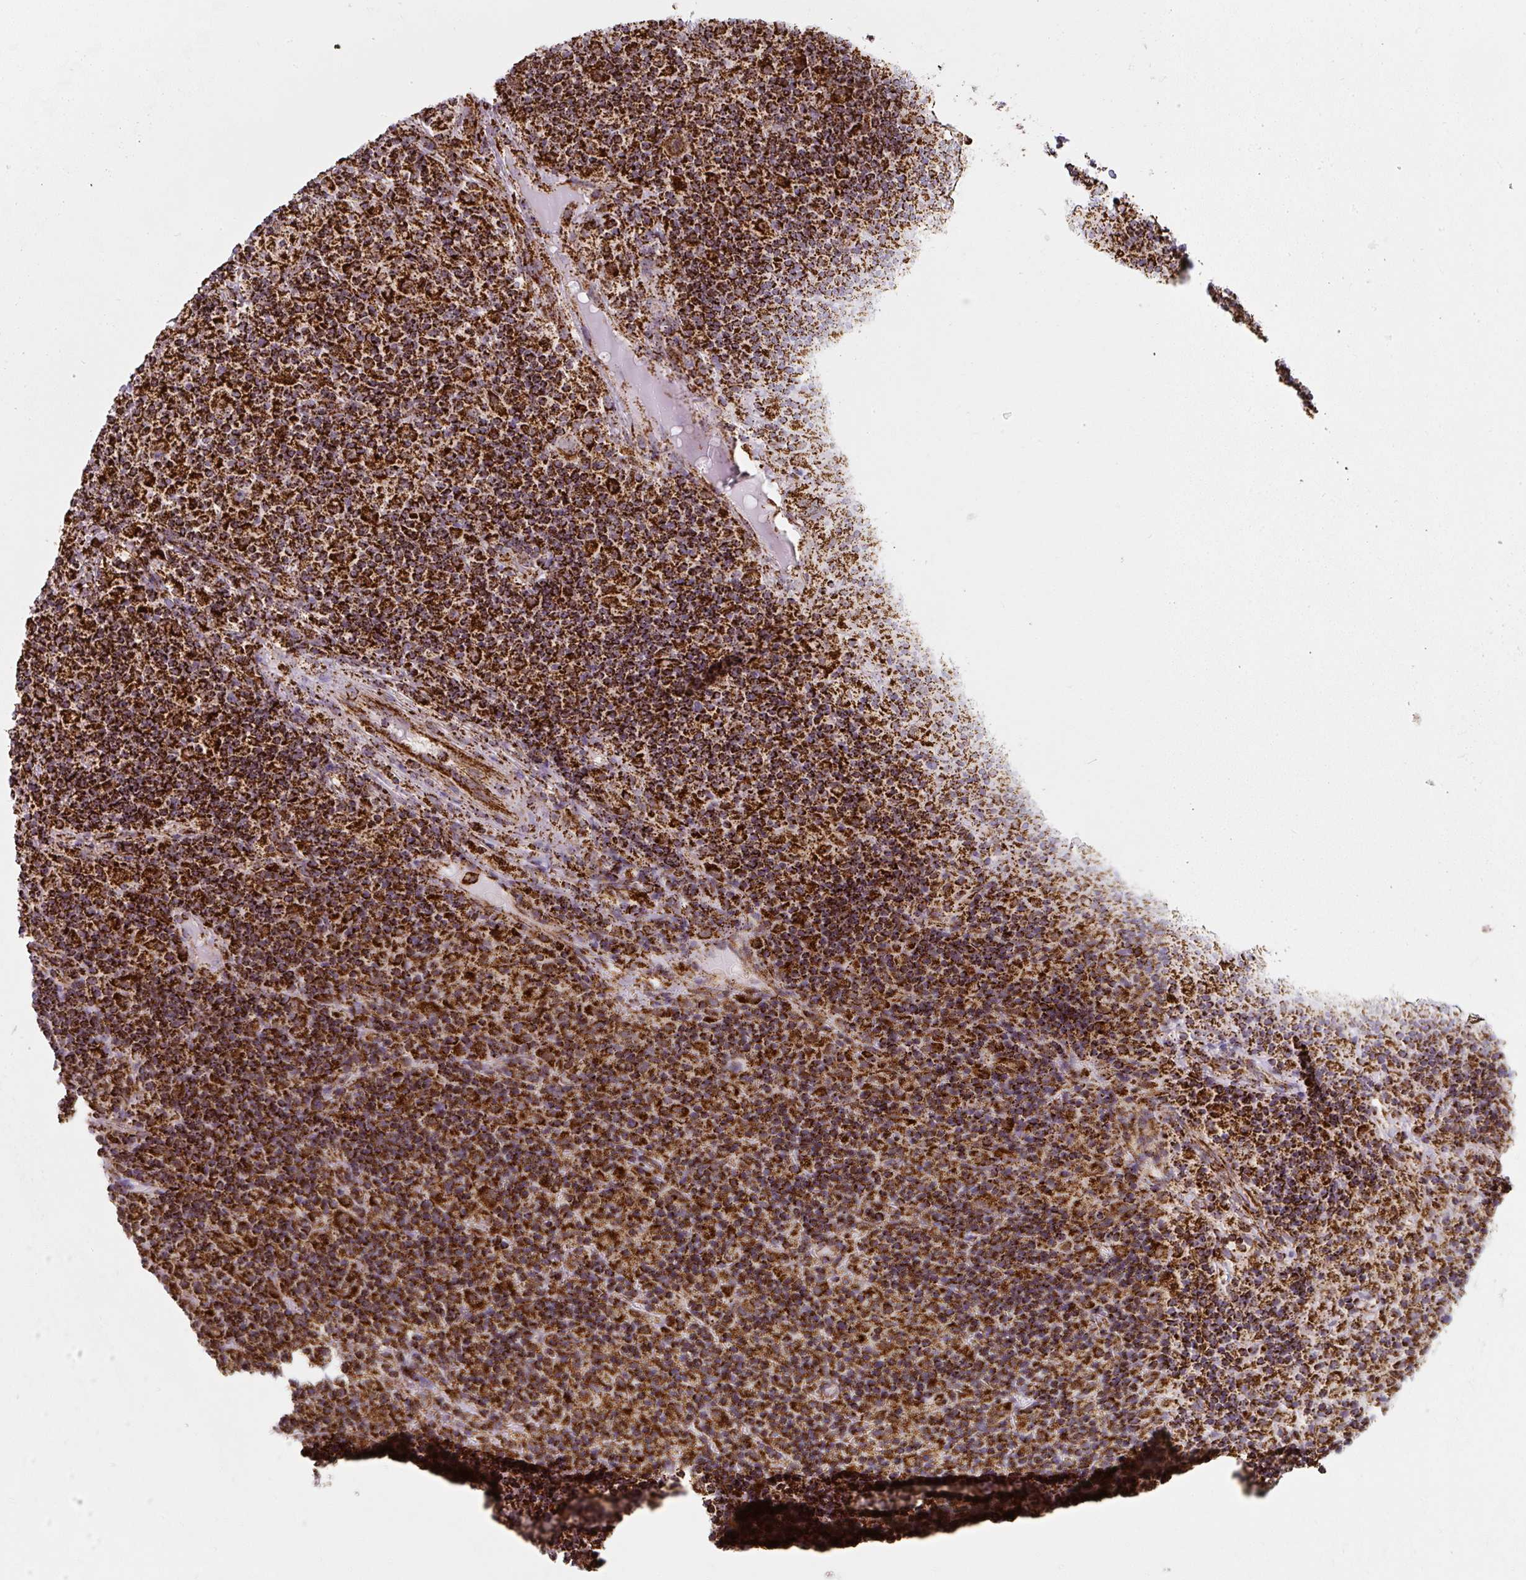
{"staining": {"intensity": "strong", "quantity": ">75%", "location": "cytoplasmic/membranous"}, "tissue": "lymphoma", "cell_type": "Tumor cells", "image_type": "cancer", "snomed": [{"axis": "morphology", "description": "Hodgkin's disease, NOS"}, {"axis": "topography", "description": "Lymph node"}], "caption": "Lymphoma was stained to show a protein in brown. There is high levels of strong cytoplasmic/membranous positivity in about >75% of tumor cells.", "gene": "ATP5F1A", "patient": {"sex": "male", "age": 70}}